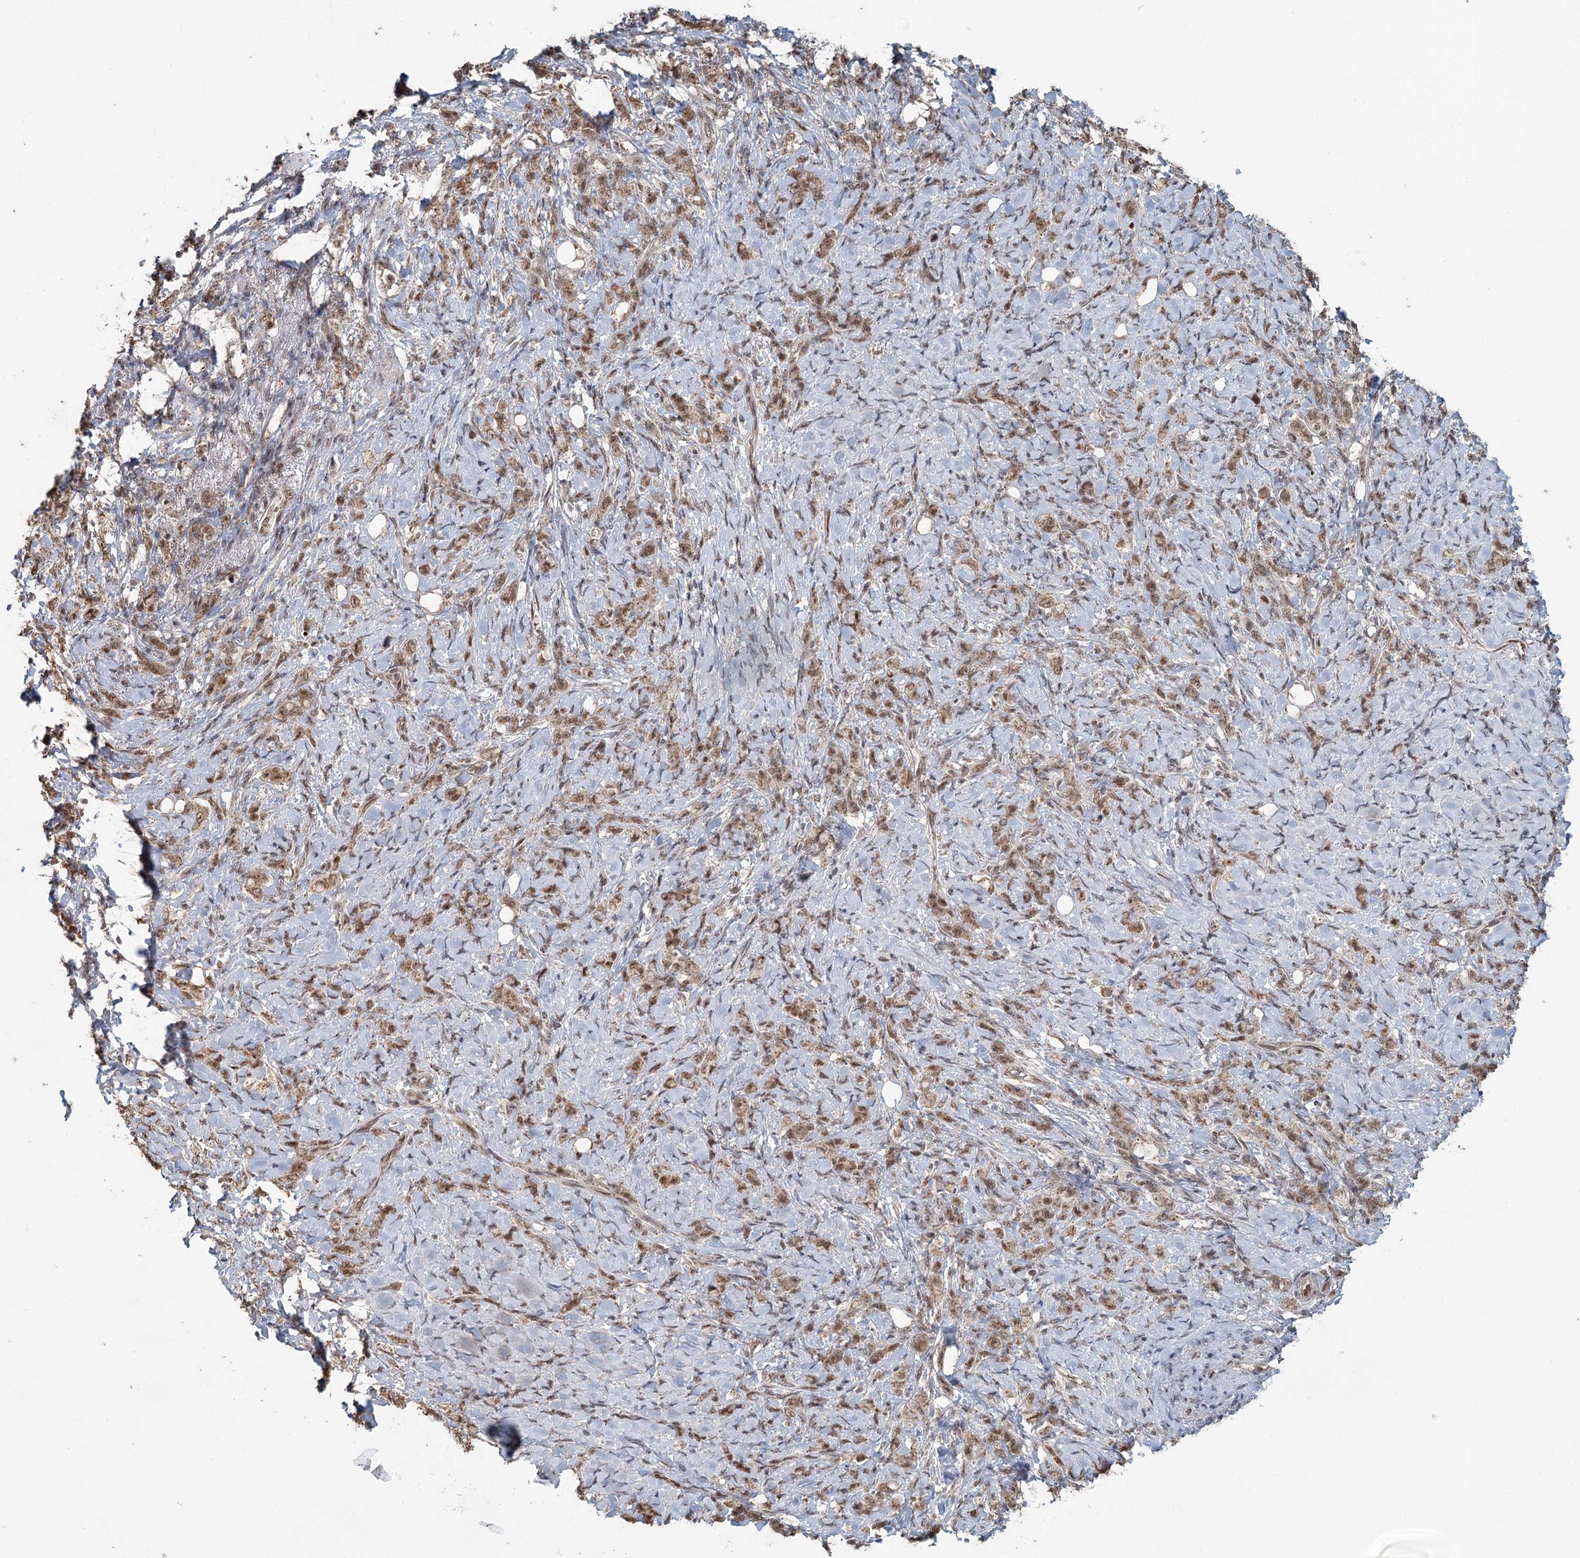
{"staining": {"intensity": "moderate", "quantity": ">75%", "location": "nuclear"}, "tissue": "stomach cancer", "cell_type": "Tumor cells", "image_type": "cancer", "snomed": [{"axis": "morphology", "description": "Adenocarcinoma, NOS"}, {"axis": "topography", "description": "Stomach"}], "caption": "Human stomach cancer (adenocarcinoma) stained with a brown dye shows moderate nuclear positive staining in approximately >75% of tumor cells.", "gene": "GPALPP1", "patient": {"sex": "female", "age": 79}}